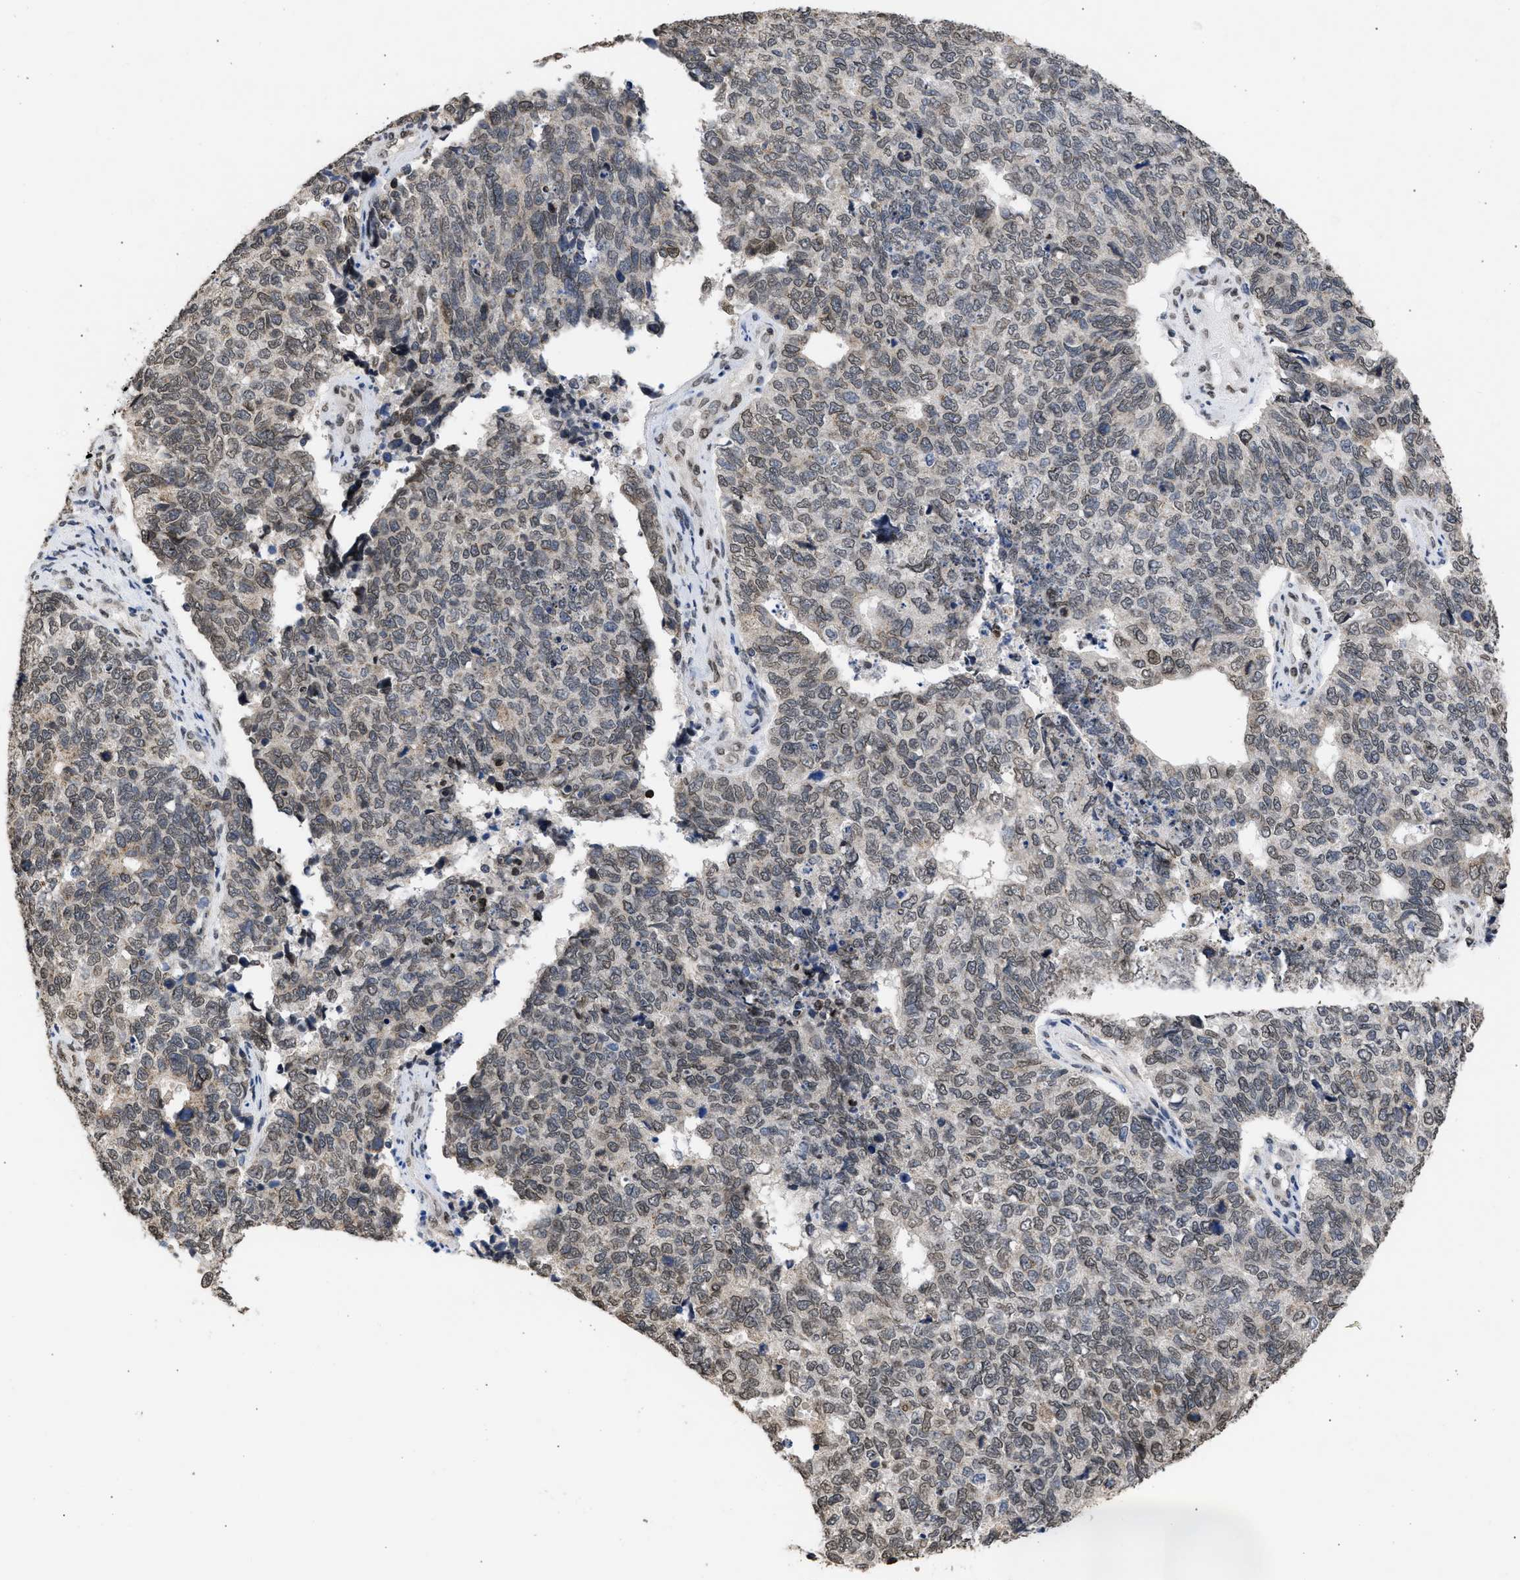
{"staining": {"intensity": "negative", "quantity": "none", "location": "none"}, "tissue": "cervical cancer", "cell_type": "Tumor cells", "image_type": "cancer", "snomed": [{"axis": "morphology", "description": "Squamous cell carcinoma, NOS"}, {"axis": "topography", "description": "Cervix"}], "caption": "Immunohistochemical staining of human squamous cell carcinoma (cervical) displays no significant staining in tumor cells.", "gene": "NUP35", "patient": {"sex": "female", "age": 63}}